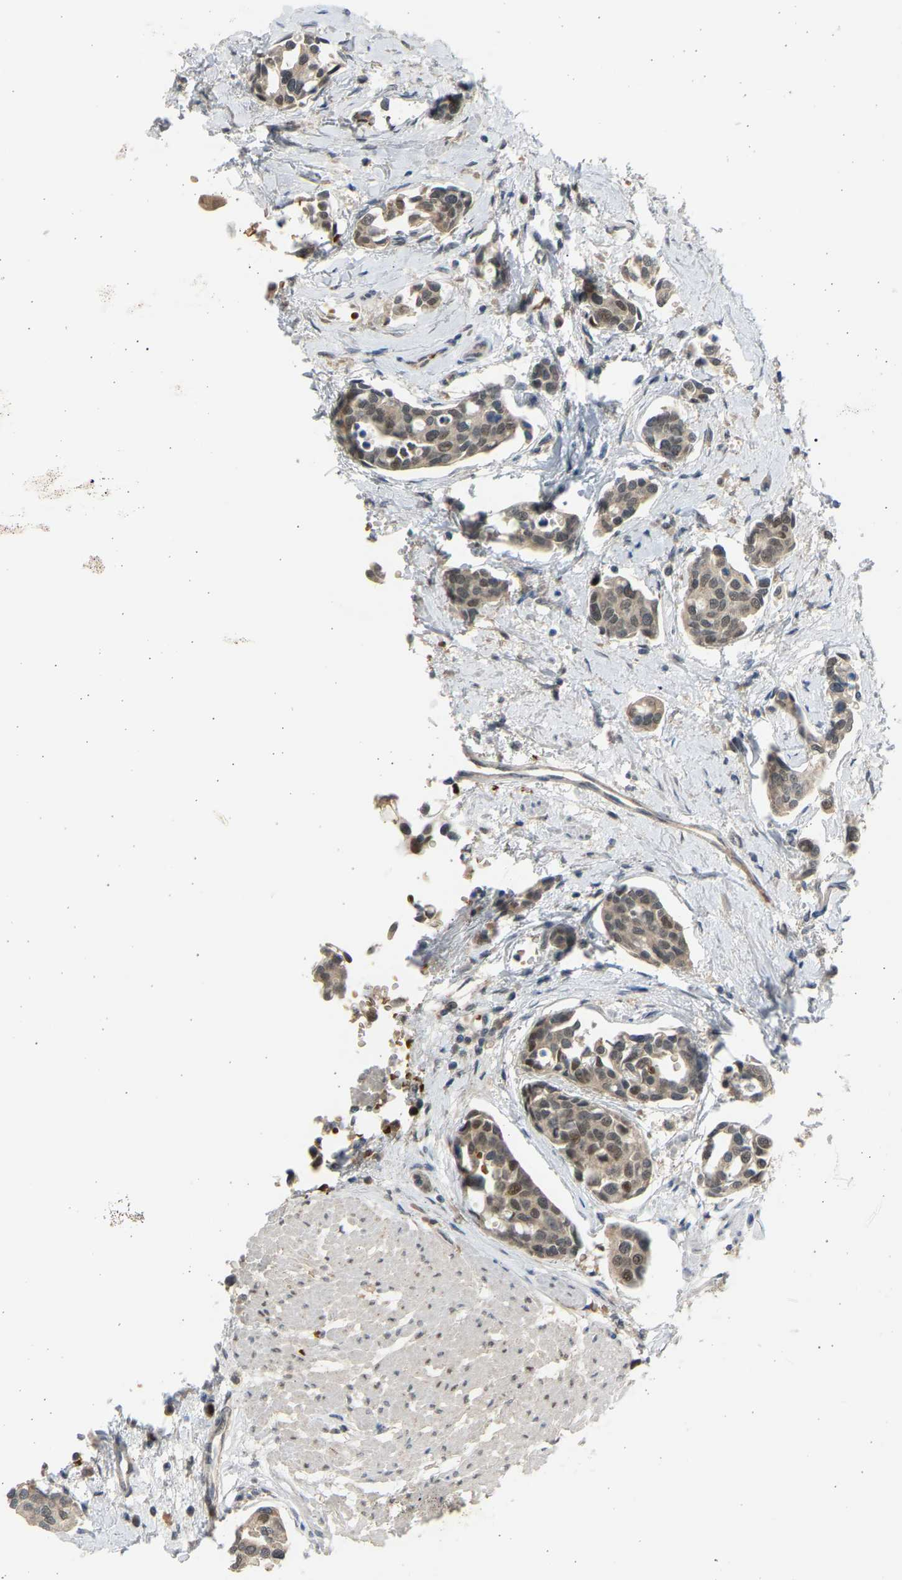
{"staining": {"intensity": "moderate", "quantity": ">75%", "location": "nuclear"}, "tissue": "urothelial cancer", "cell_type": "Tumor cells", "image_type": "cancer", "snomed": [{"axis": "morphology", "description": "Urothelial carcinoma, High grade"}, {"axis": "topography", "description": "Urinary bladder"}], "caption": "Protein expression analysis of human urothelial cancer reveals moderate nuclear staining in about >75% of tumor cells.", "gene": "BIRC2", "patient": {"sex": "male", "age": 78}}